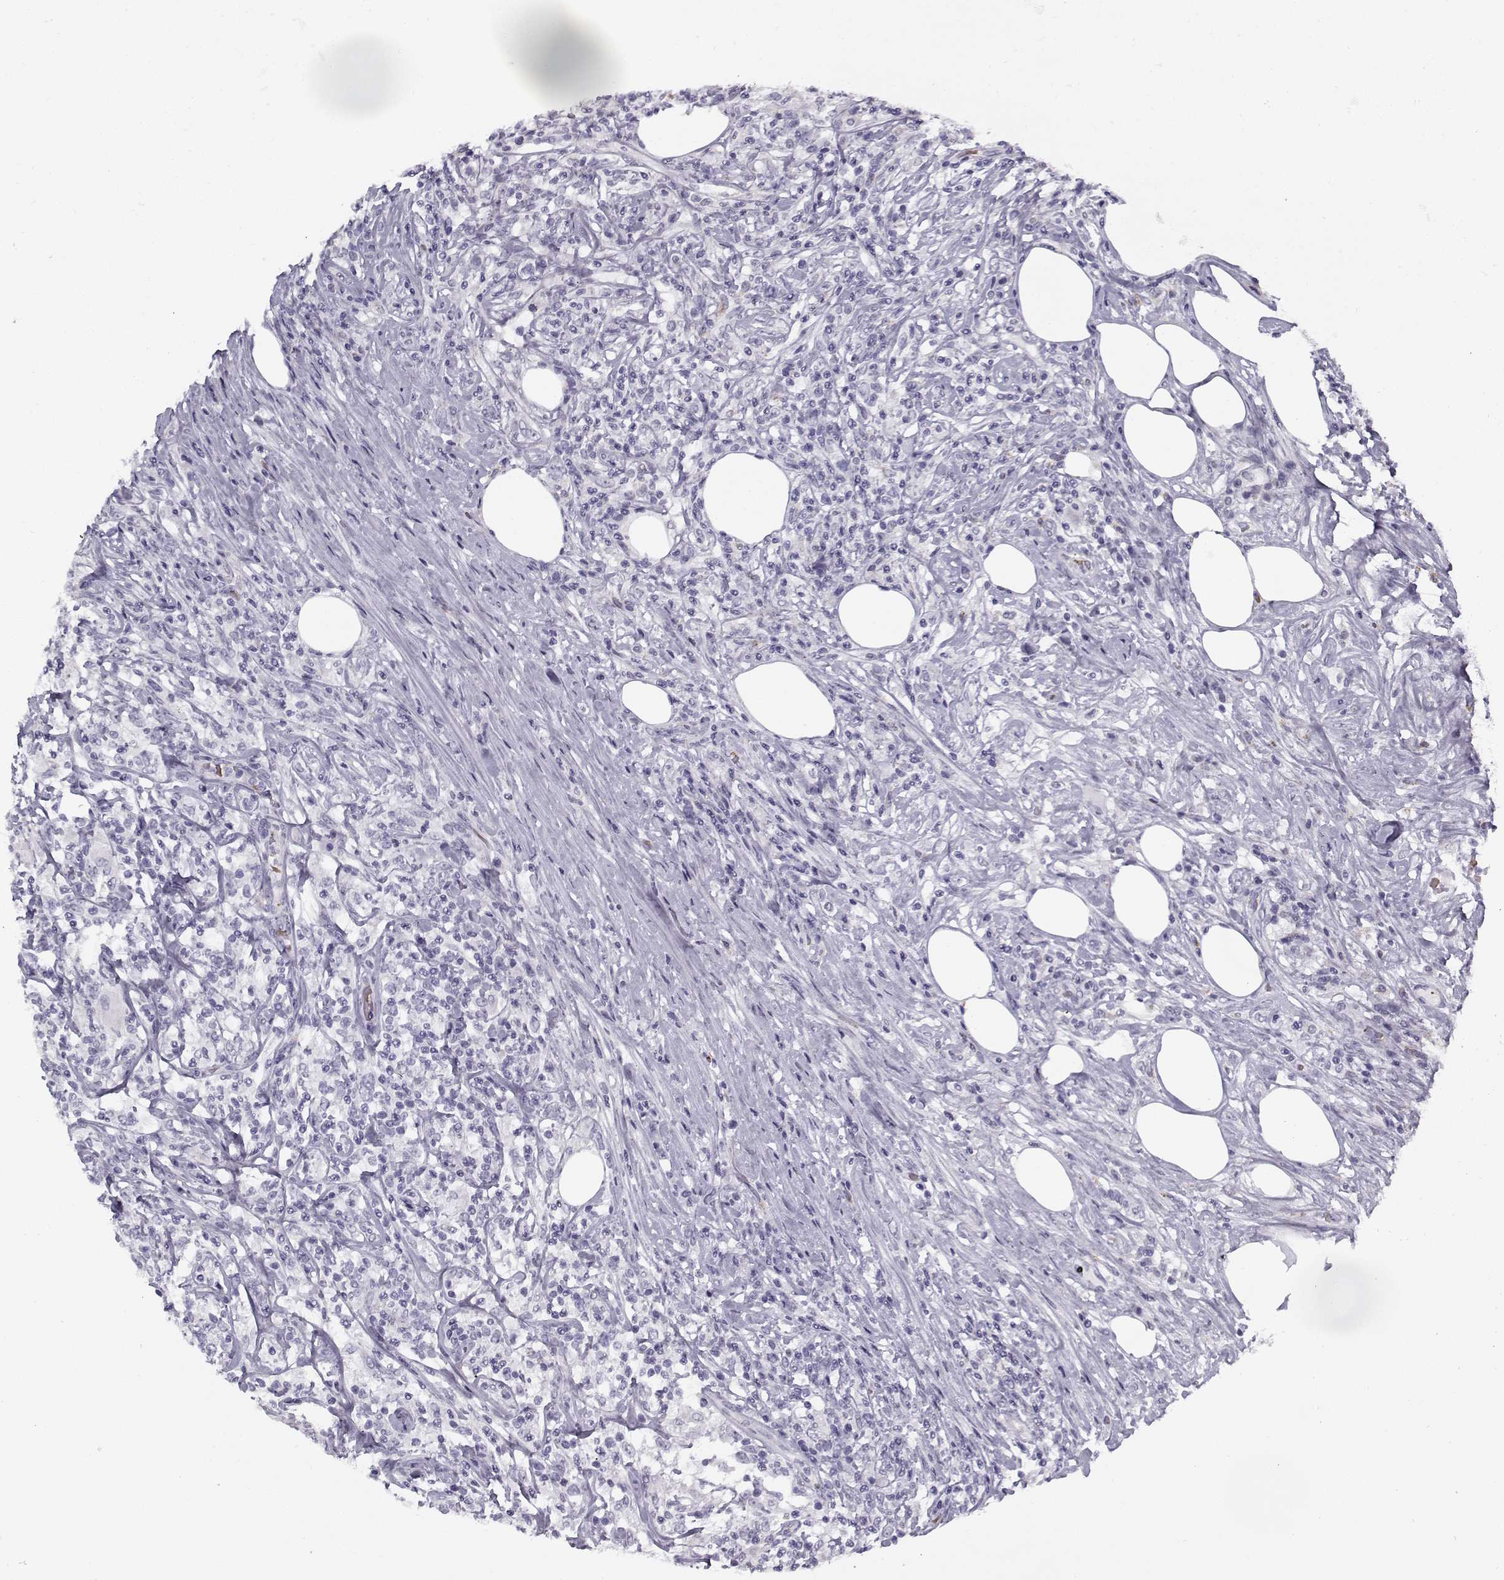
{"staining": {"intensity": "negative", "quantity": "none", "location": "none"}, "tissue": "lymphoma", "cell_type": "Tumor cells", "image_type": "cancer", "snomed": [{"axis": "morphology", "description": "Malignant lymphoma, non-Hodgkin's type, High grade"}, {"axis": "topography", "description": "Lymph node"}], "caption": "IHC of human high-grade malignant lymphoma, non-Hodgkin's type shows no staining in tumor cells.", "gene": "SNCA", "patient": {"sex": "female", "age": 84}}